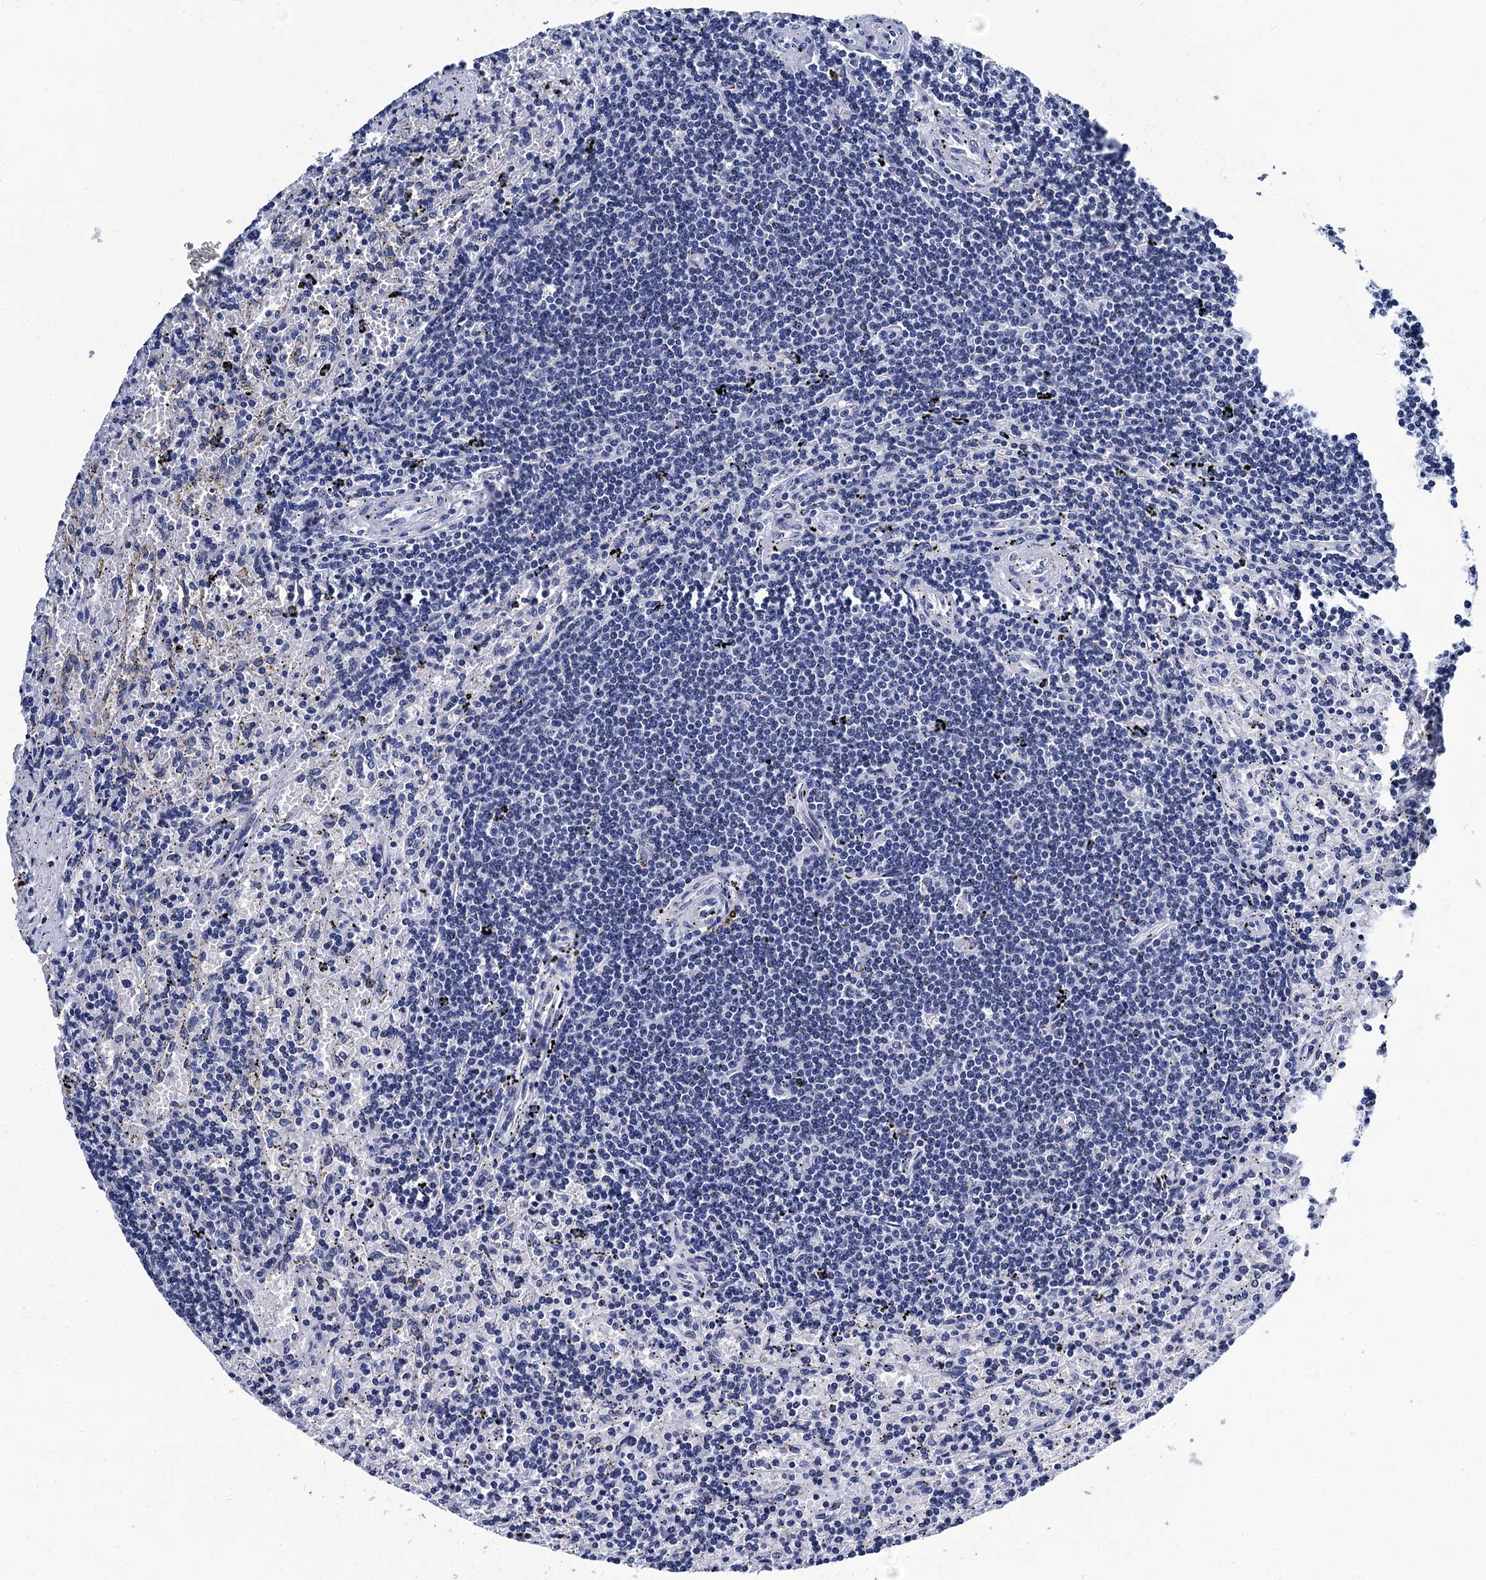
{"staining": {"intensity": "negative", "quantity": "none", "location": "none"}, "tissue": "lymphoma", "cell_type": "Tumor cells", "image_type": "cancer", "snomed": [{"axis": "morphology", "description": "Malignant lymphoma, non-Hodgkin's type, Low grade"}, {"axis": "topography", "description": "Spleen"}], "caption": "This micrograph is of low-grade malignant lymphoma, non-Hodgkin's type stained with immunohistochemistry (IHC) to label a protein in brown with the nuclei are counter-stained blue. There is no staining in tumor cells.", "gene": "LRRC30", "patient": {"sex": "male", "age": 76}}